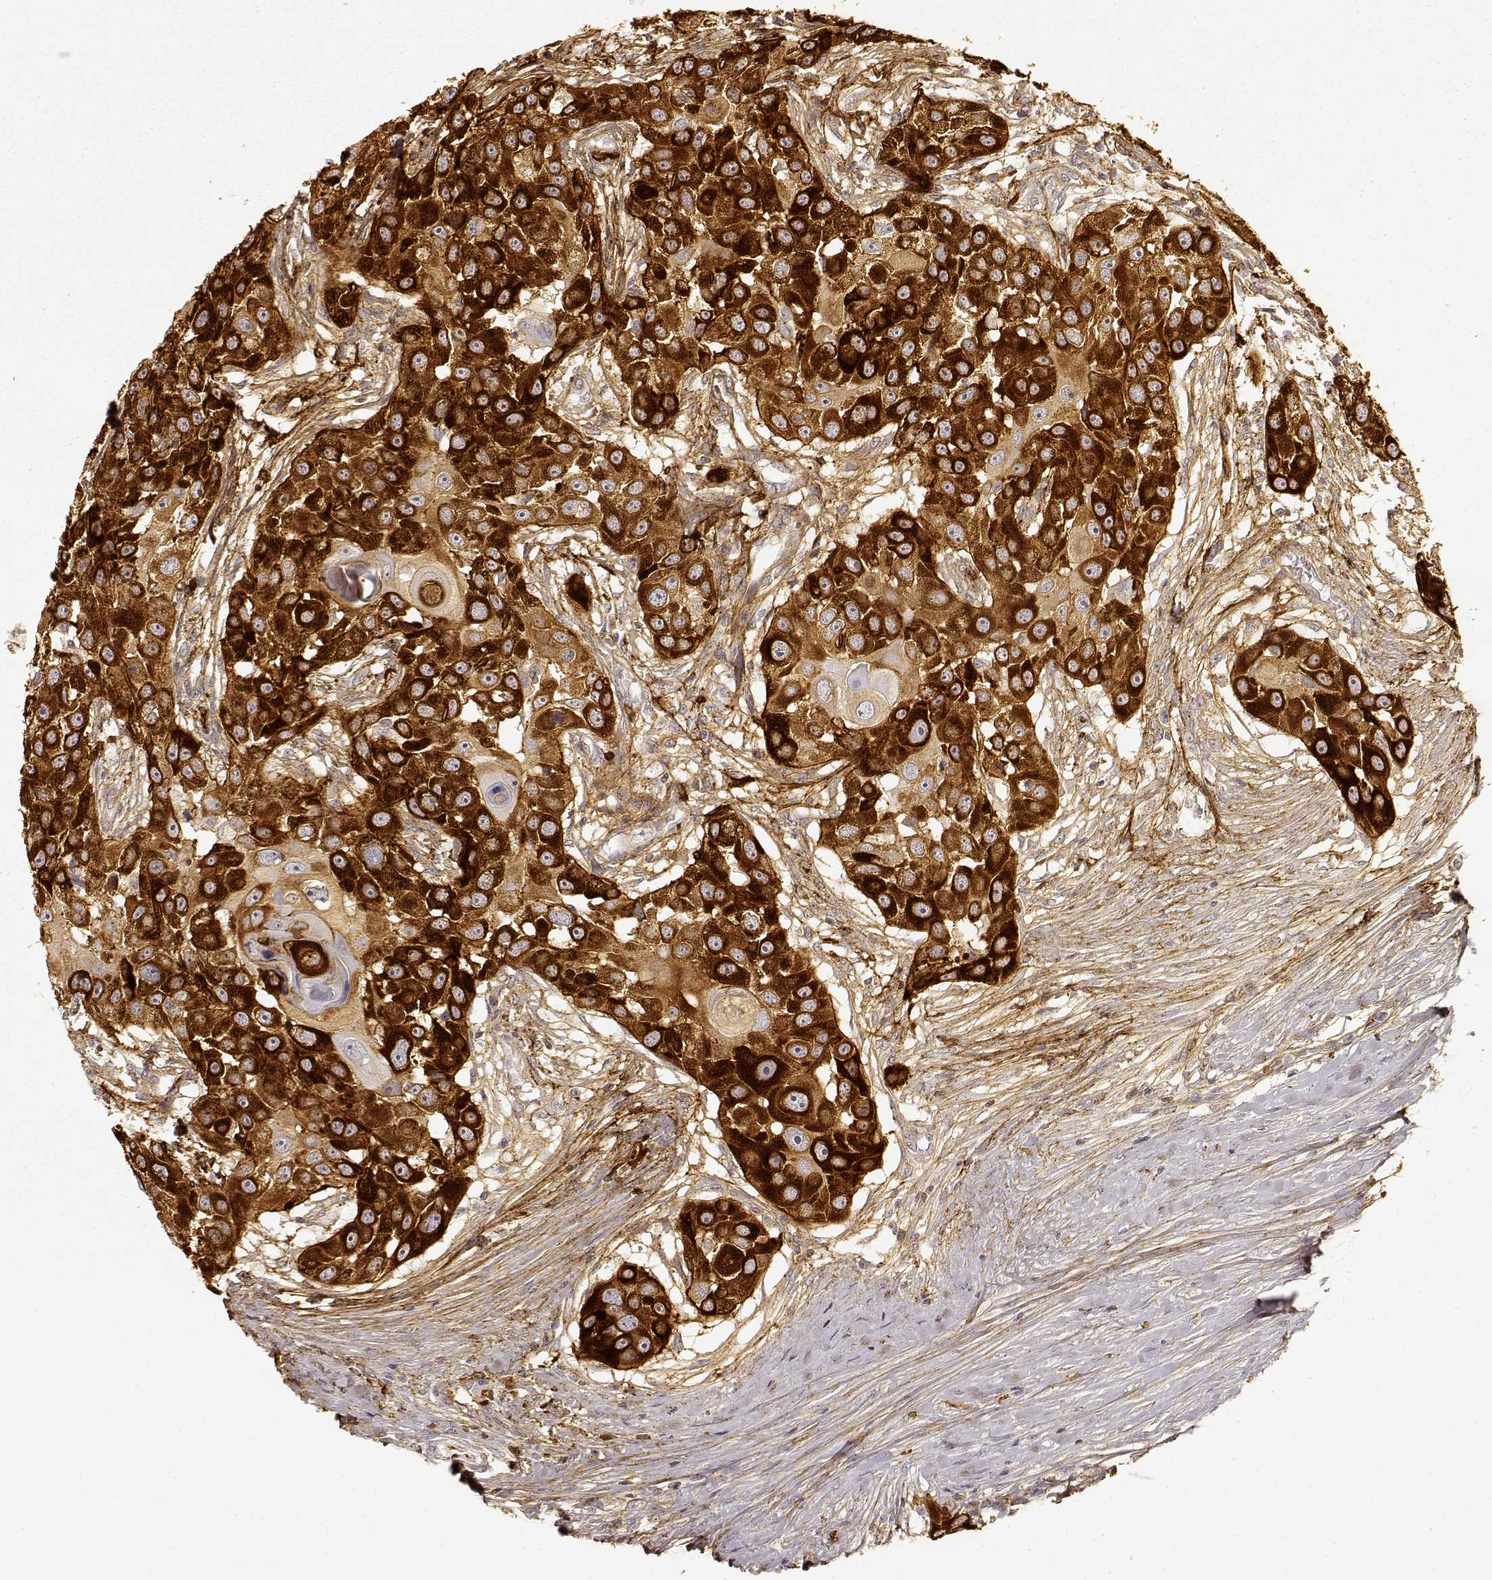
{"staining": {"intensity": "strong", "quantity": ">75%", "location": "cytoplasmic/membranous"}, "tissue": "head and neck cancer", "cell_type": "Tumor cells", "image_type": "cancer", "snomed": [{"axis": "morphology", "description": "Squamous cell carcinoma, NOS"}, {"axis": "topography", "description": "Head-Neck"}], "caption": "Squamous cell carcinoma (head and neck) stained with a protein marker exhibits strong staining in tumor cells.", "gene": "LAMC2", "patient": {"sex": "male", "age": 51}}